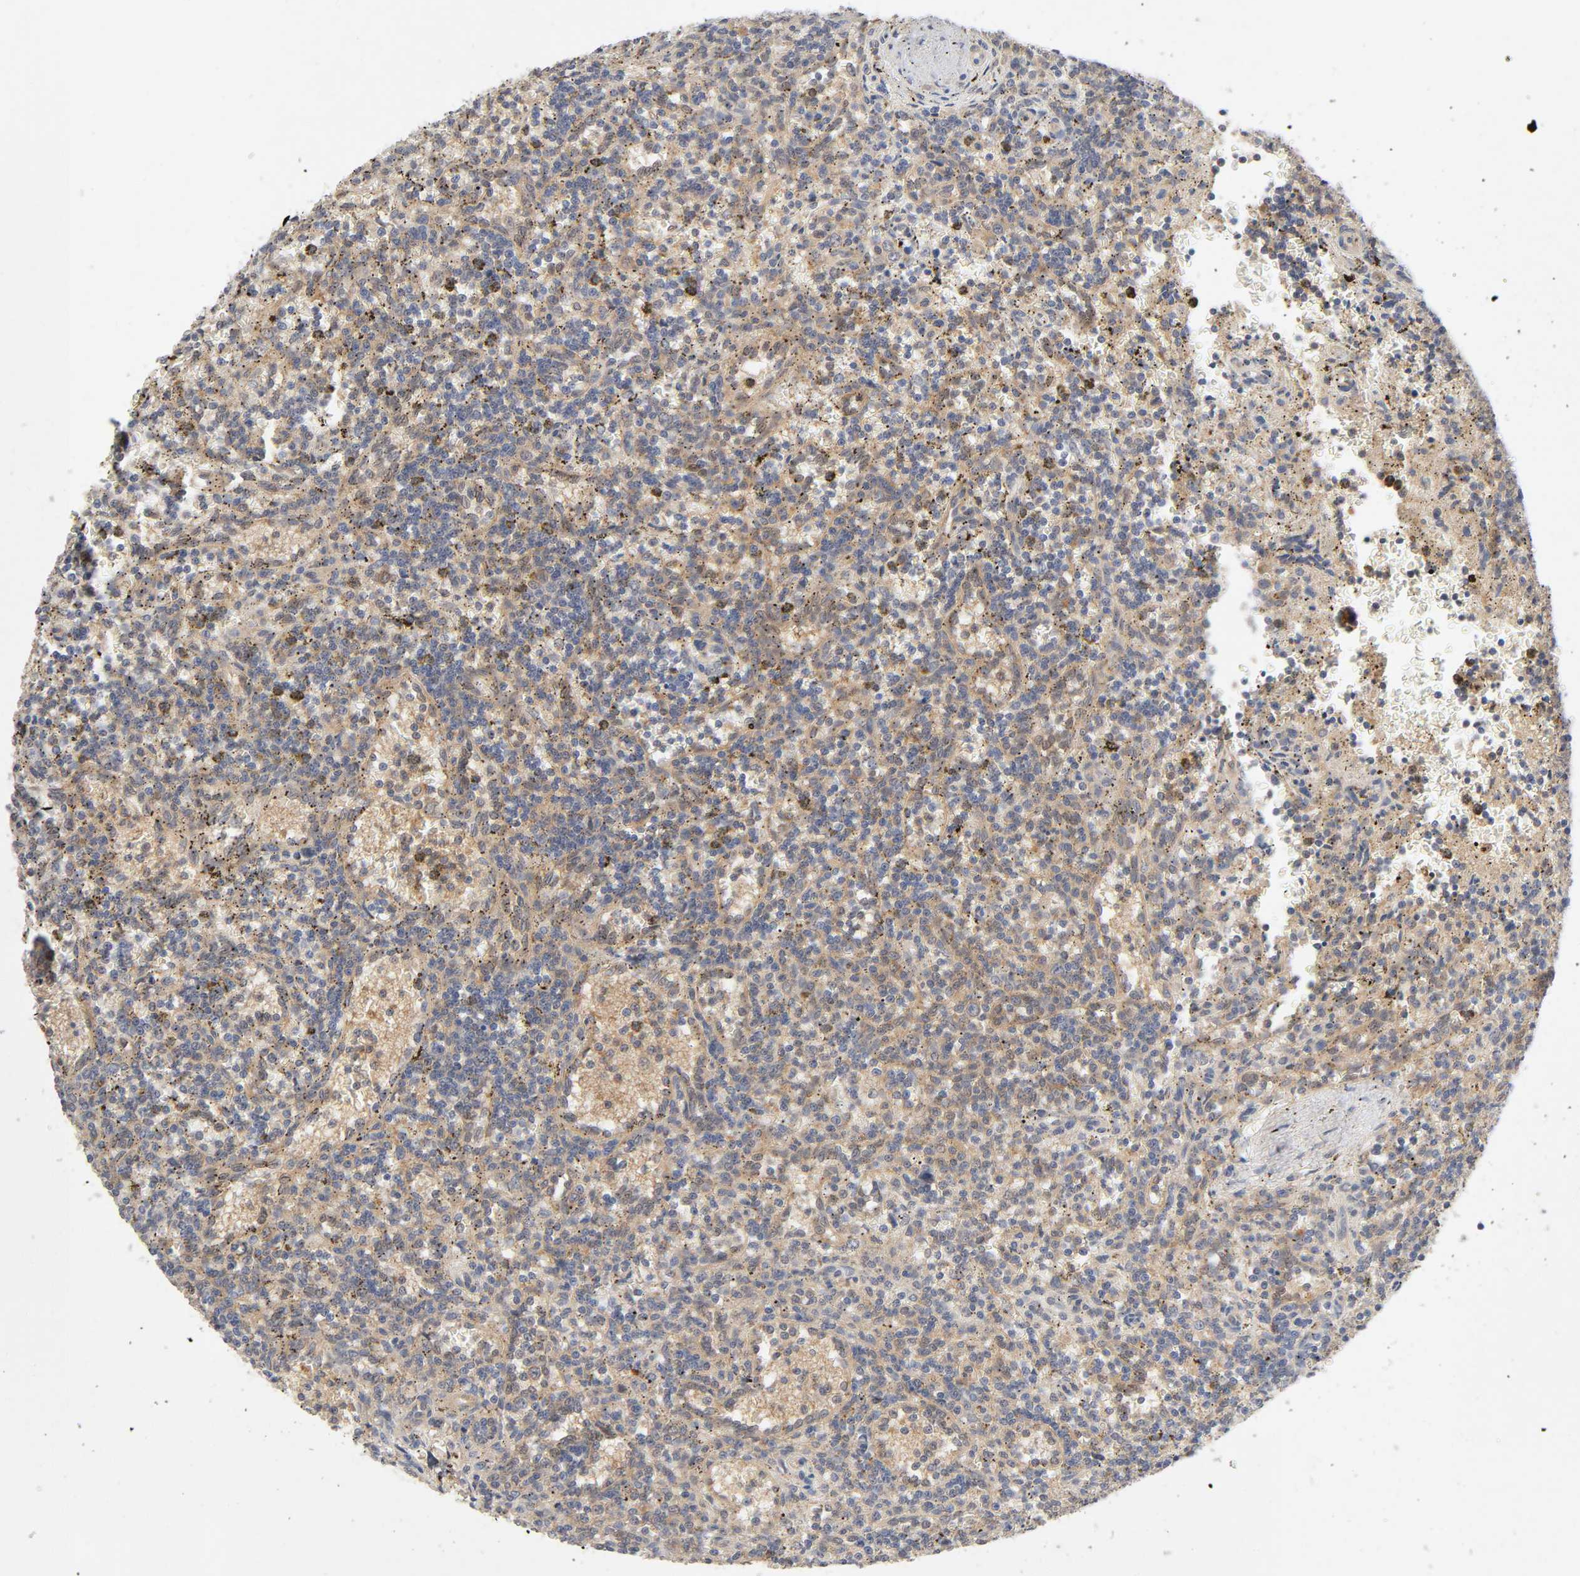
{"staining": {"intensity": "moderate", "quantity": ">75%", "location": "cytoplasmic/membranous"}, "tissue": "lymphoma", "cell_type": "Tumor cells", "image_type": "cancer", "snomed": [{"axis": "morphology", "description": "Malignant lymphoma, non-Hodgkin's type, Low grade"}, {"axis": "topography", "description": "Spleen"}], "caption": "Malignant lymphoma, non-Hodgkin's type (low-grade) was stained to show a protein in brown. There is medium levels of moderate cytoplasmic/membranous positivity in approximately >75% of tumor cells.", "gene": "CPB2", "patient": {"sex": "male", "age": 73}}